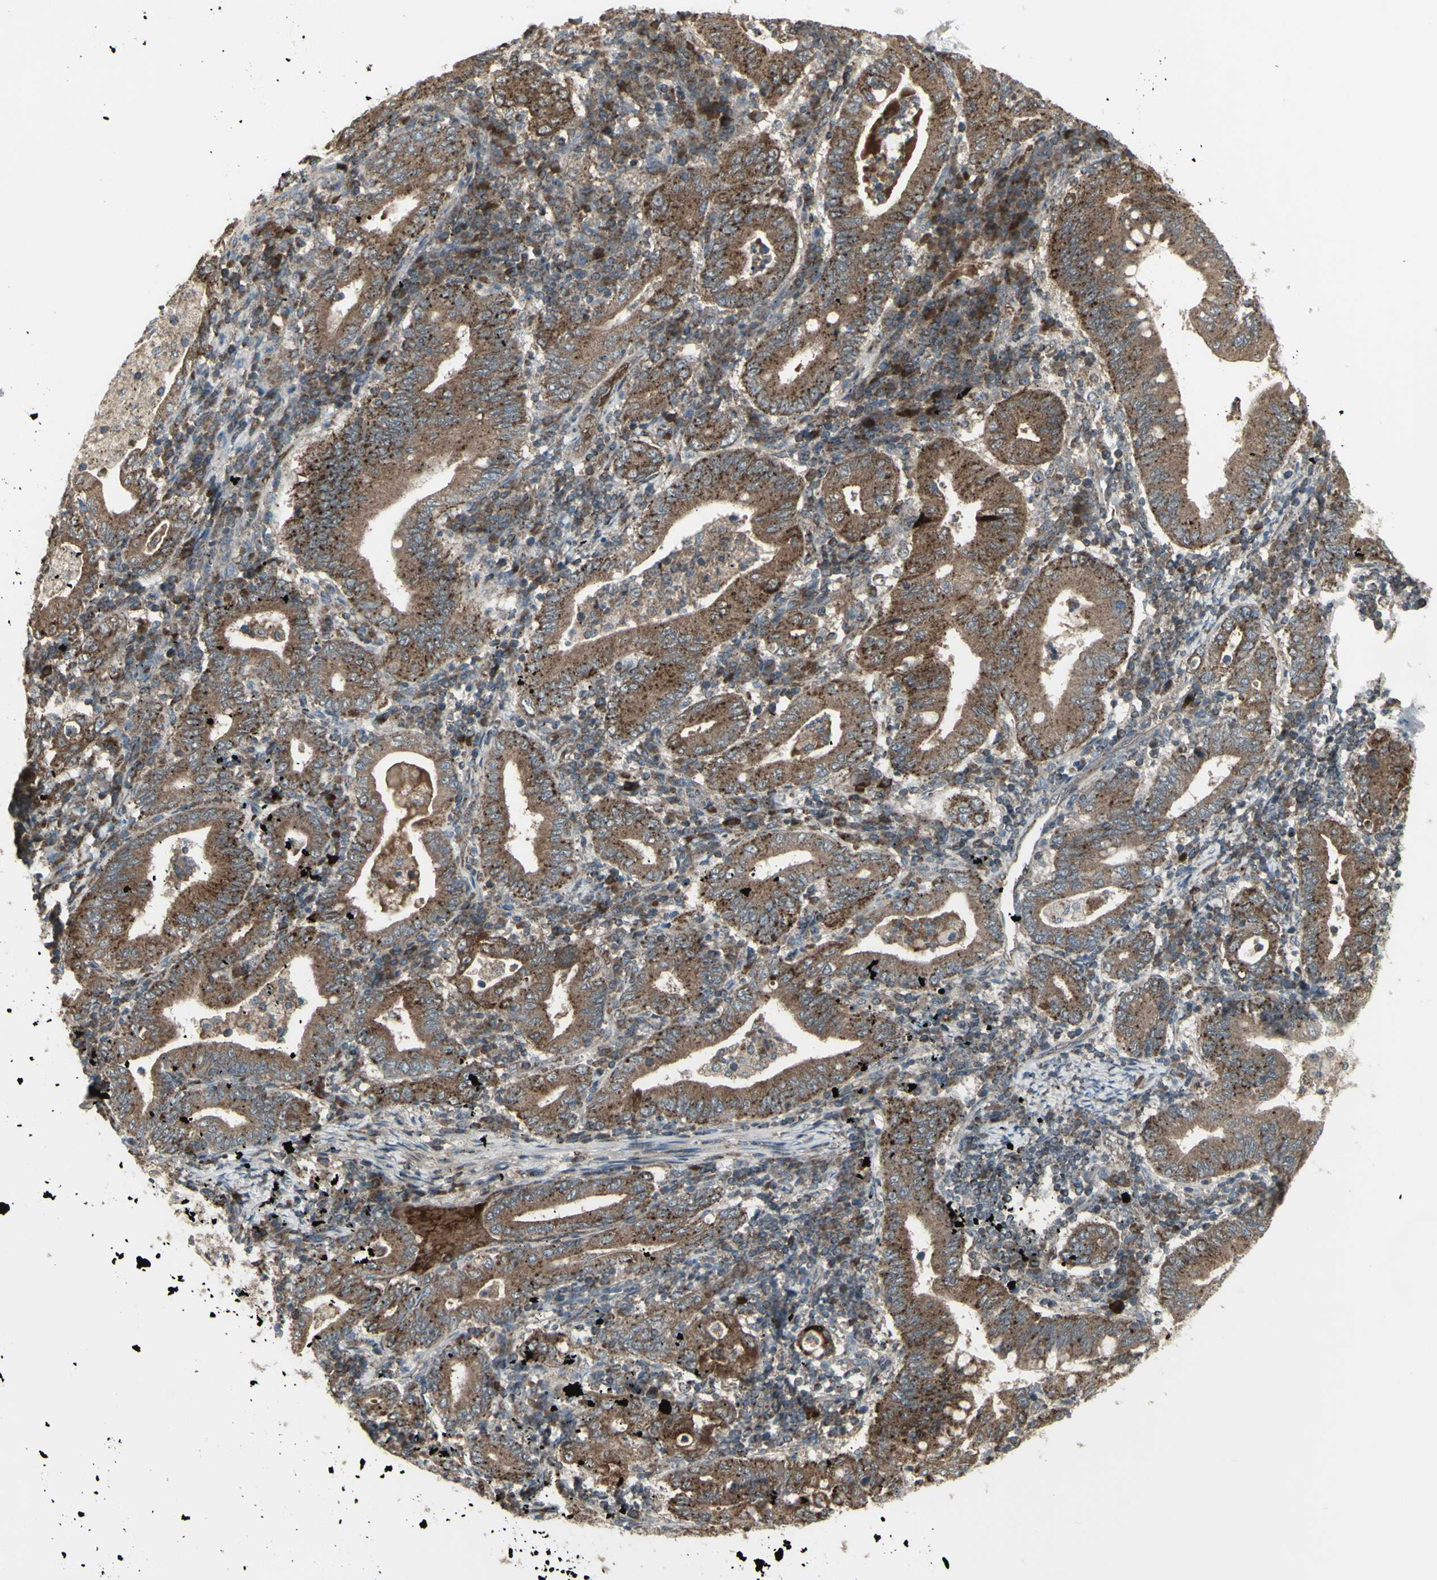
{"staining": {"intensity": "moderate", "quantity": ">75%", "location": "cytoplasmic/membranous"}, "tissue": "stomach cancer", "cell_type": "Tumor cells", "image_type": "cancer", "snomed": [{"axis": "morphology", "description": "Normal tissue, NOS"}, {"axis": "morphology", "description": "Adenocarcinoma, NOS"}, {"axis": "topography", "description": "Esophagus"}, {"axis": "topography", "description": "Stomach, upper"}, {"axis": "topography", "description": "Peripheral nerve tissue"}], "caption": "A histopathology image of stomach cancer (adenocarcinoma) stained for a protein displays moderate cytoplasmic/membranous brown staining in tumor cells. (DAB (3,3'-diaminobenzidine) IHC, brown staining for protein, blue staining for nuclei).", "gene": "SHC1", "patient": {"sex": "male", "age": 62}}